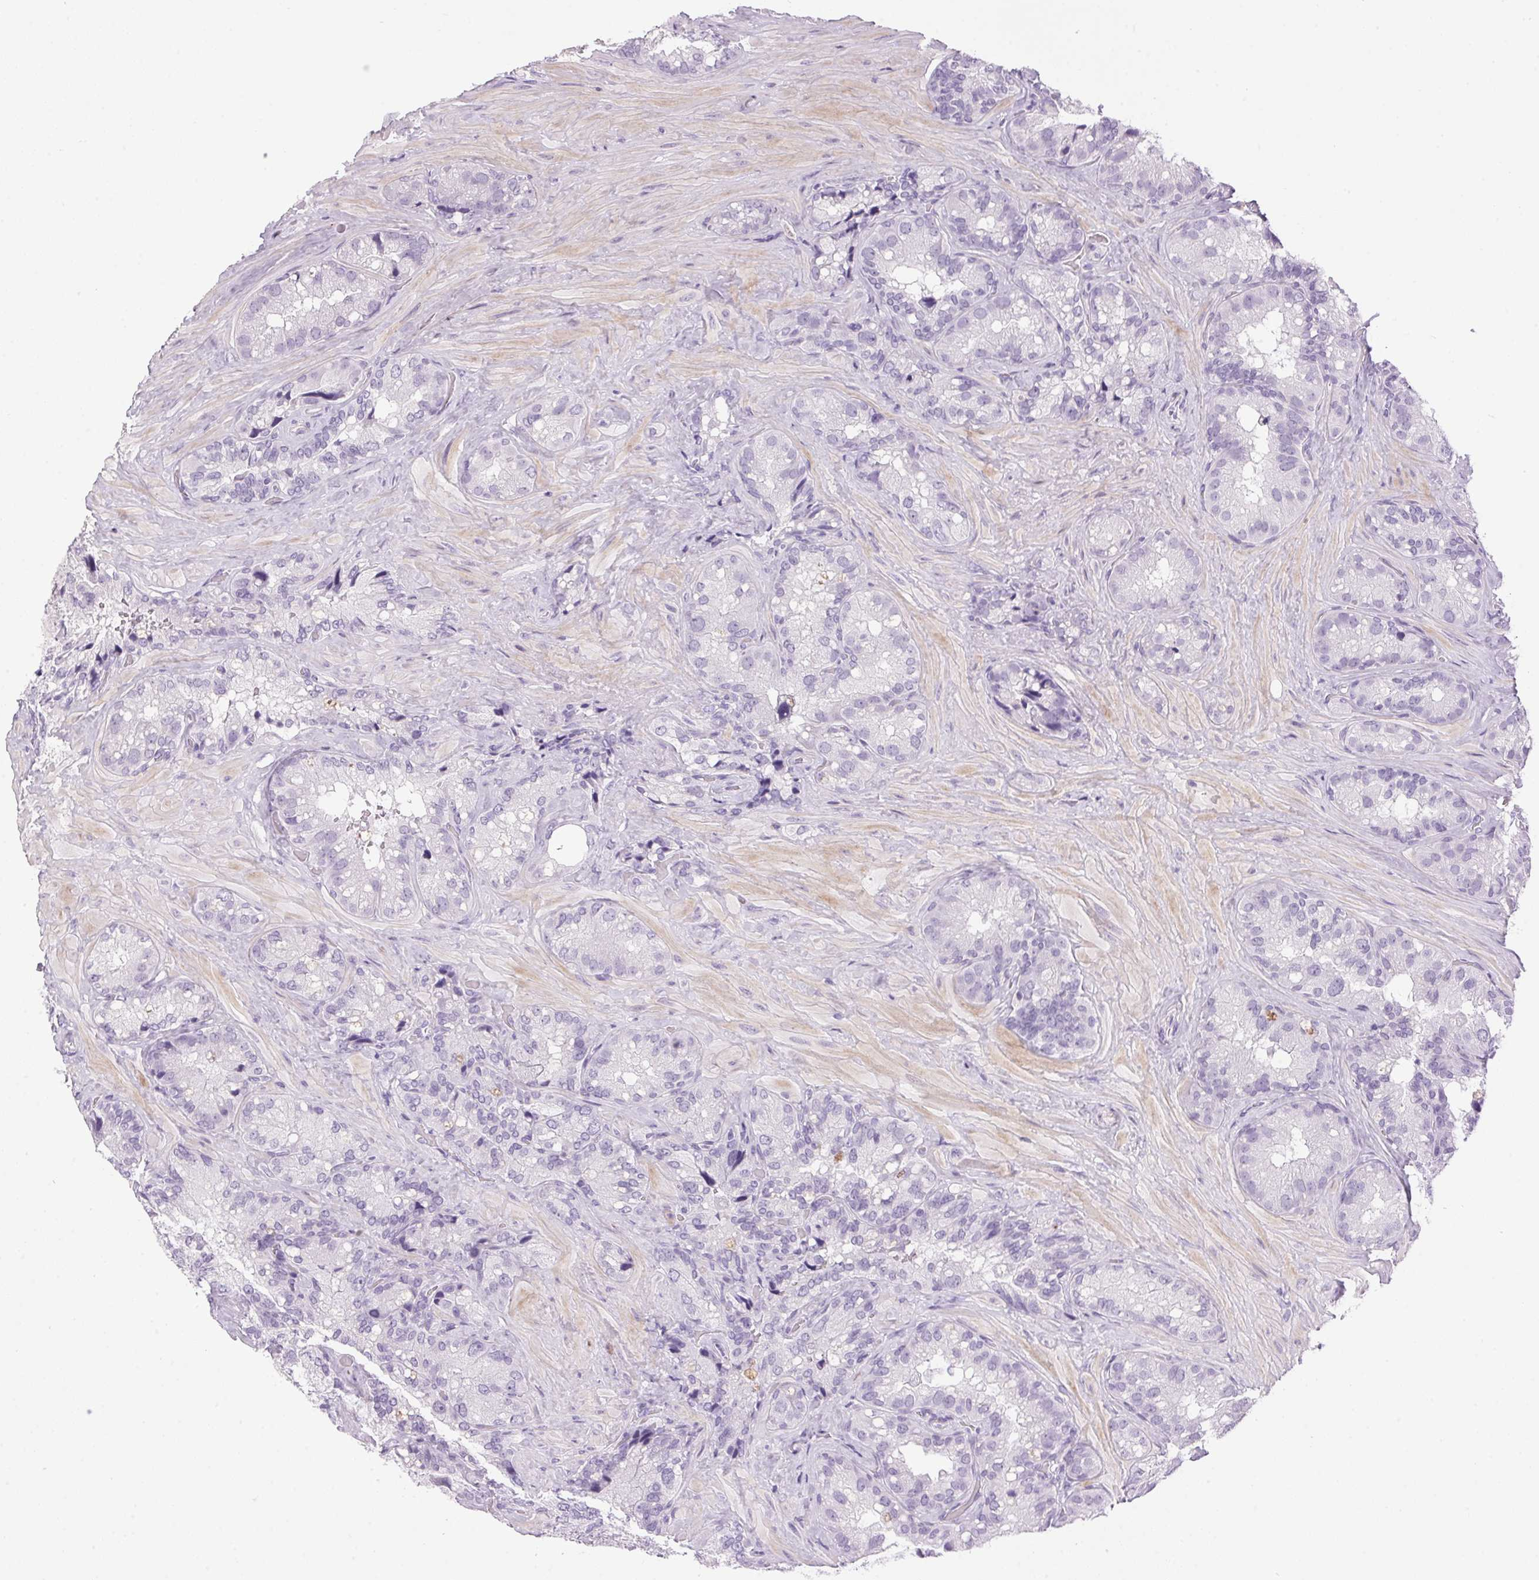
{"staining": {"intensity": "negative", "quantity": "none", "location": "none"}, "tissue": "seminal vesicle", "cell_type": "Glandular cells", "image_type": "normal", "snomed": [{"axis": "morphology", "description": "Normal tissue, NOS"}, {"axis": "topography", "description": "Seminal veicle"}], "caption": "Glandular cells are negative for brown protein staining in benign seminal vesicle.", "gene": "SP7", "patient": {"sex": "male", "age": 60}}